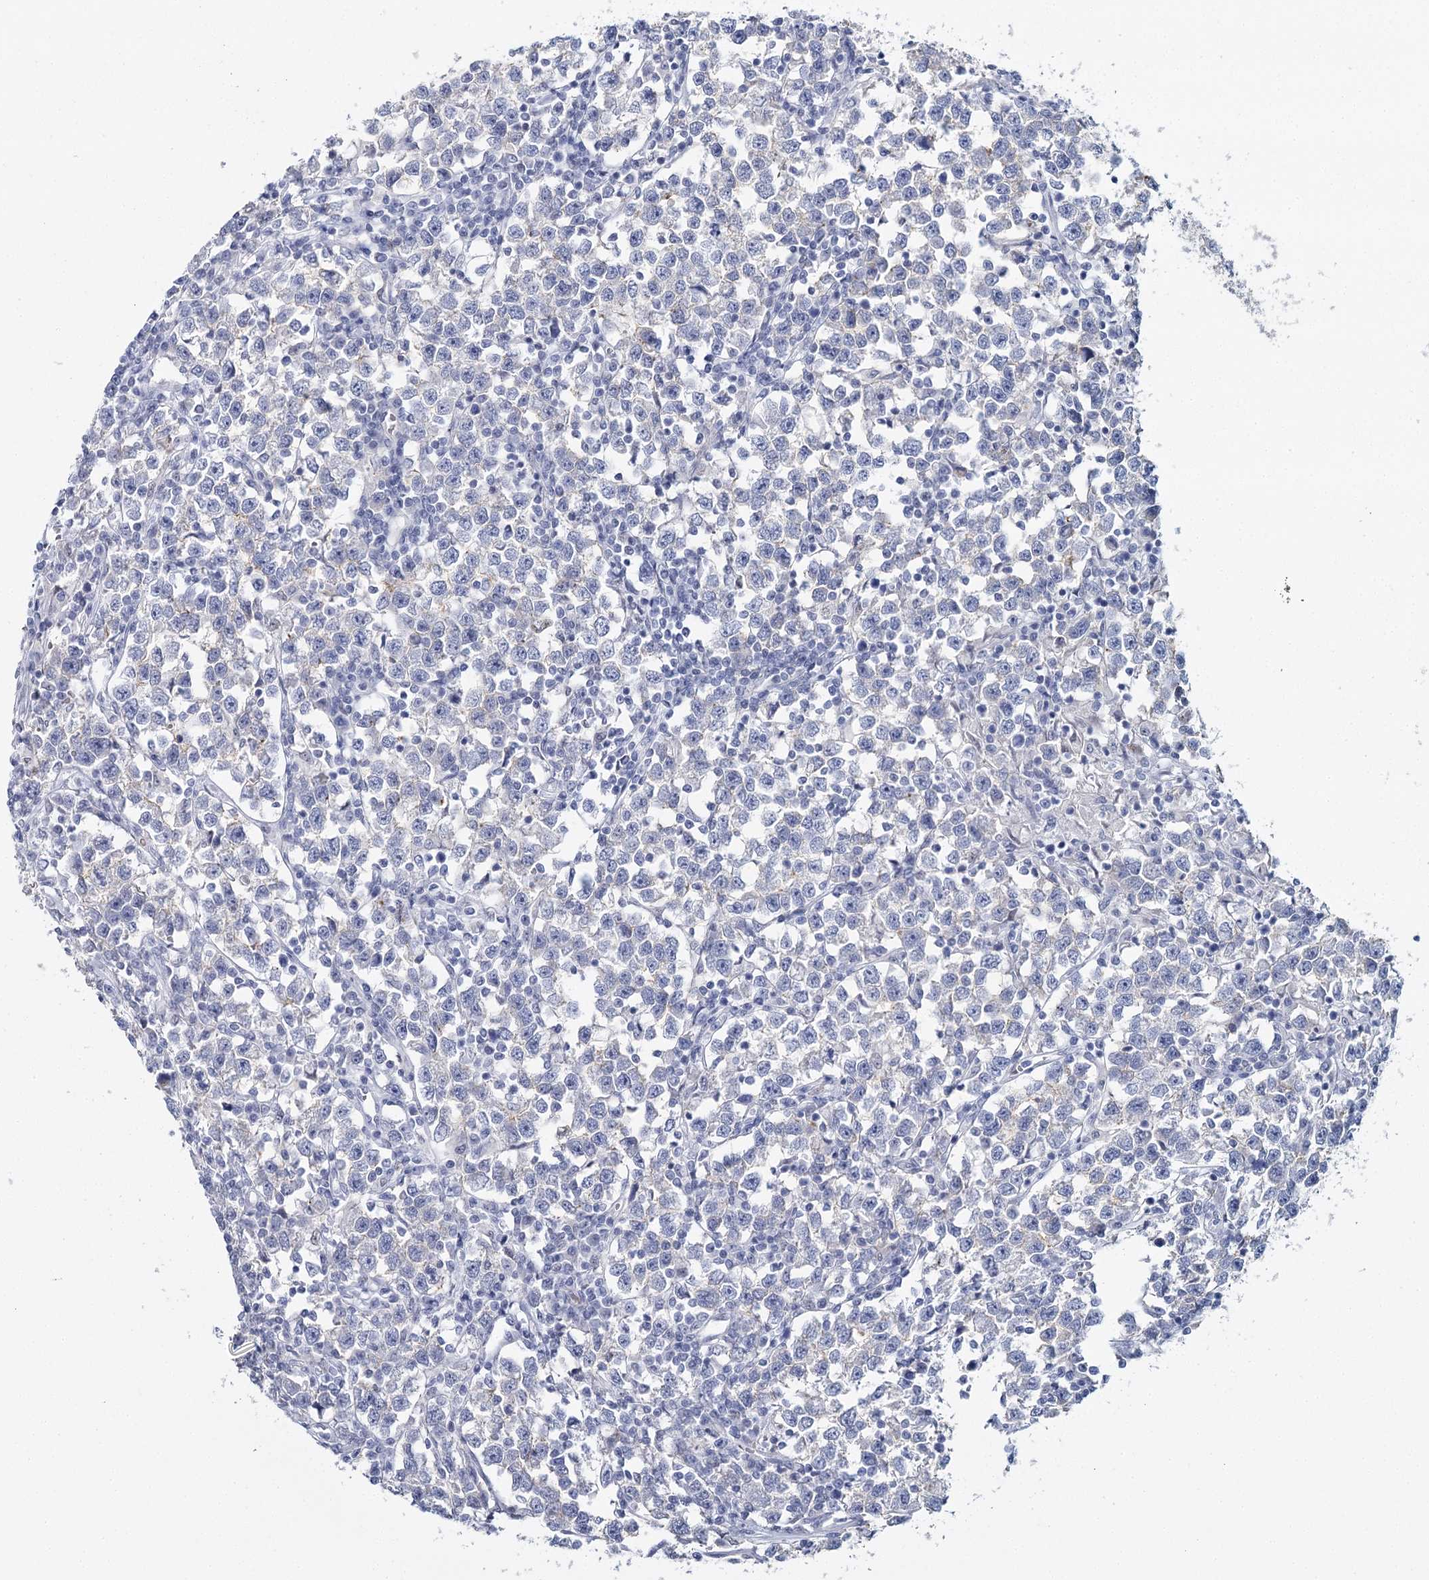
{"staining": {"intensity": "negative", "quantity": "none", "location": "none"}, "tissue": "testis cancer", "cell_type": "Tumor cells", "image_type": "cancer", "snomed": [{"axis": "morphology", "description": "Normal tissue, NOS"}, {"axis": "morphology", "description": "Seminoma, NOS"}, {"axis": "topography", "description": "Testis"}], "caption": "An immunohistochemistry (IHC) histopathology image of testis cancer (seminoma) is shown. There is no staining in tumor cells of testis cancer (seminoma). (DAB immunohistochemistry, high magnification).", "gene": "IGSF3", "patient": {"sex": "male", "age": 43}}